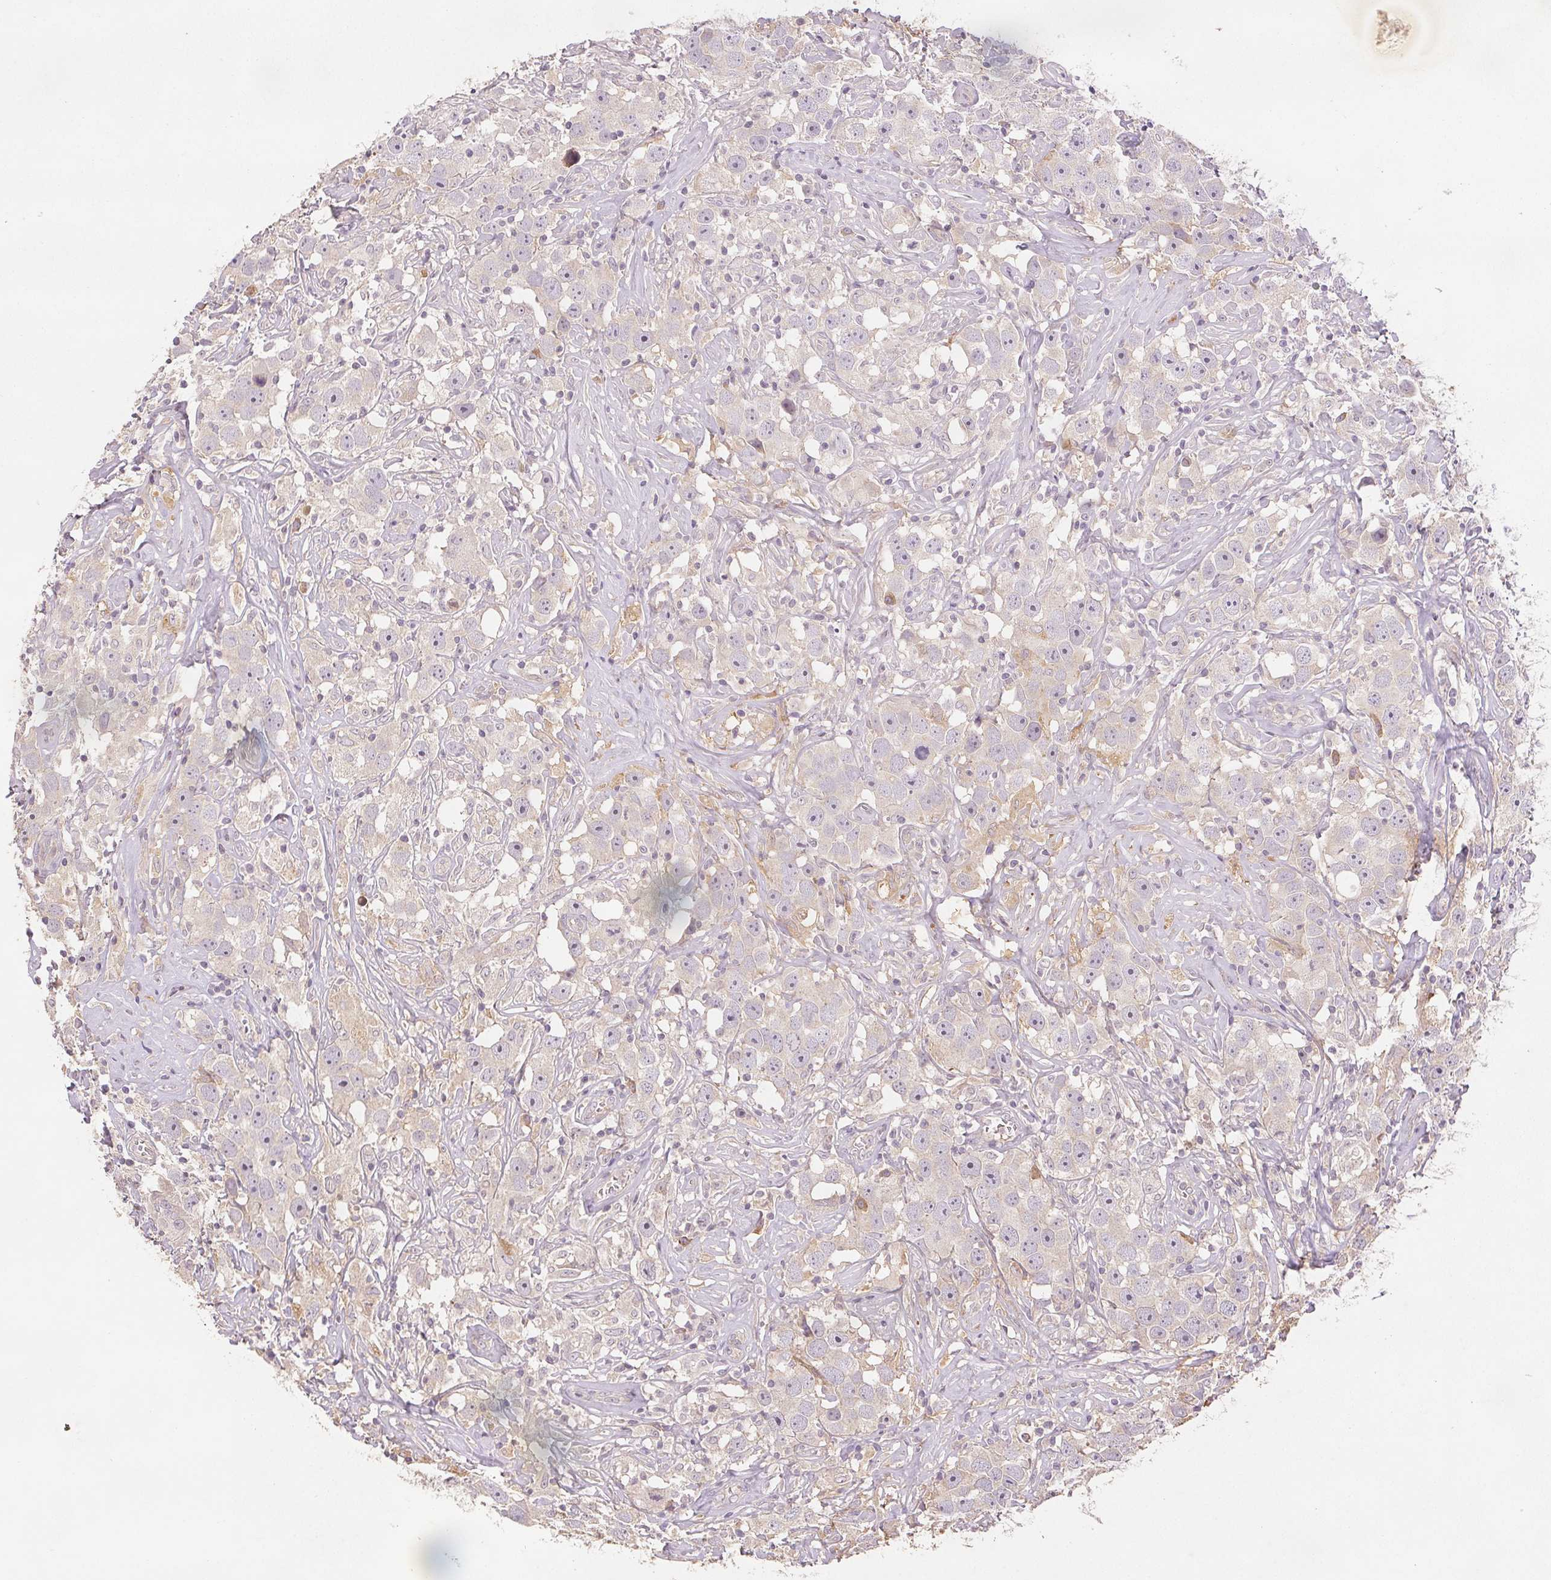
{"staining": {"intensity": "negative", "quantity": "none", "location": "none"}, "tissue": "testis cancer", "cell_type": "Tumor cells", "image_type": "cancer", "snomed": [{"axis": "morphology", "description": "Seminoma, NOS"}, {"axis": "topography", "description": "Testis"}], "caption": "Immunohistochemistry of testis cancer demonstrates no positivity in tumor cells.", "gene": "YIF1B", "patient": {"sex": "male", "age": 49}}